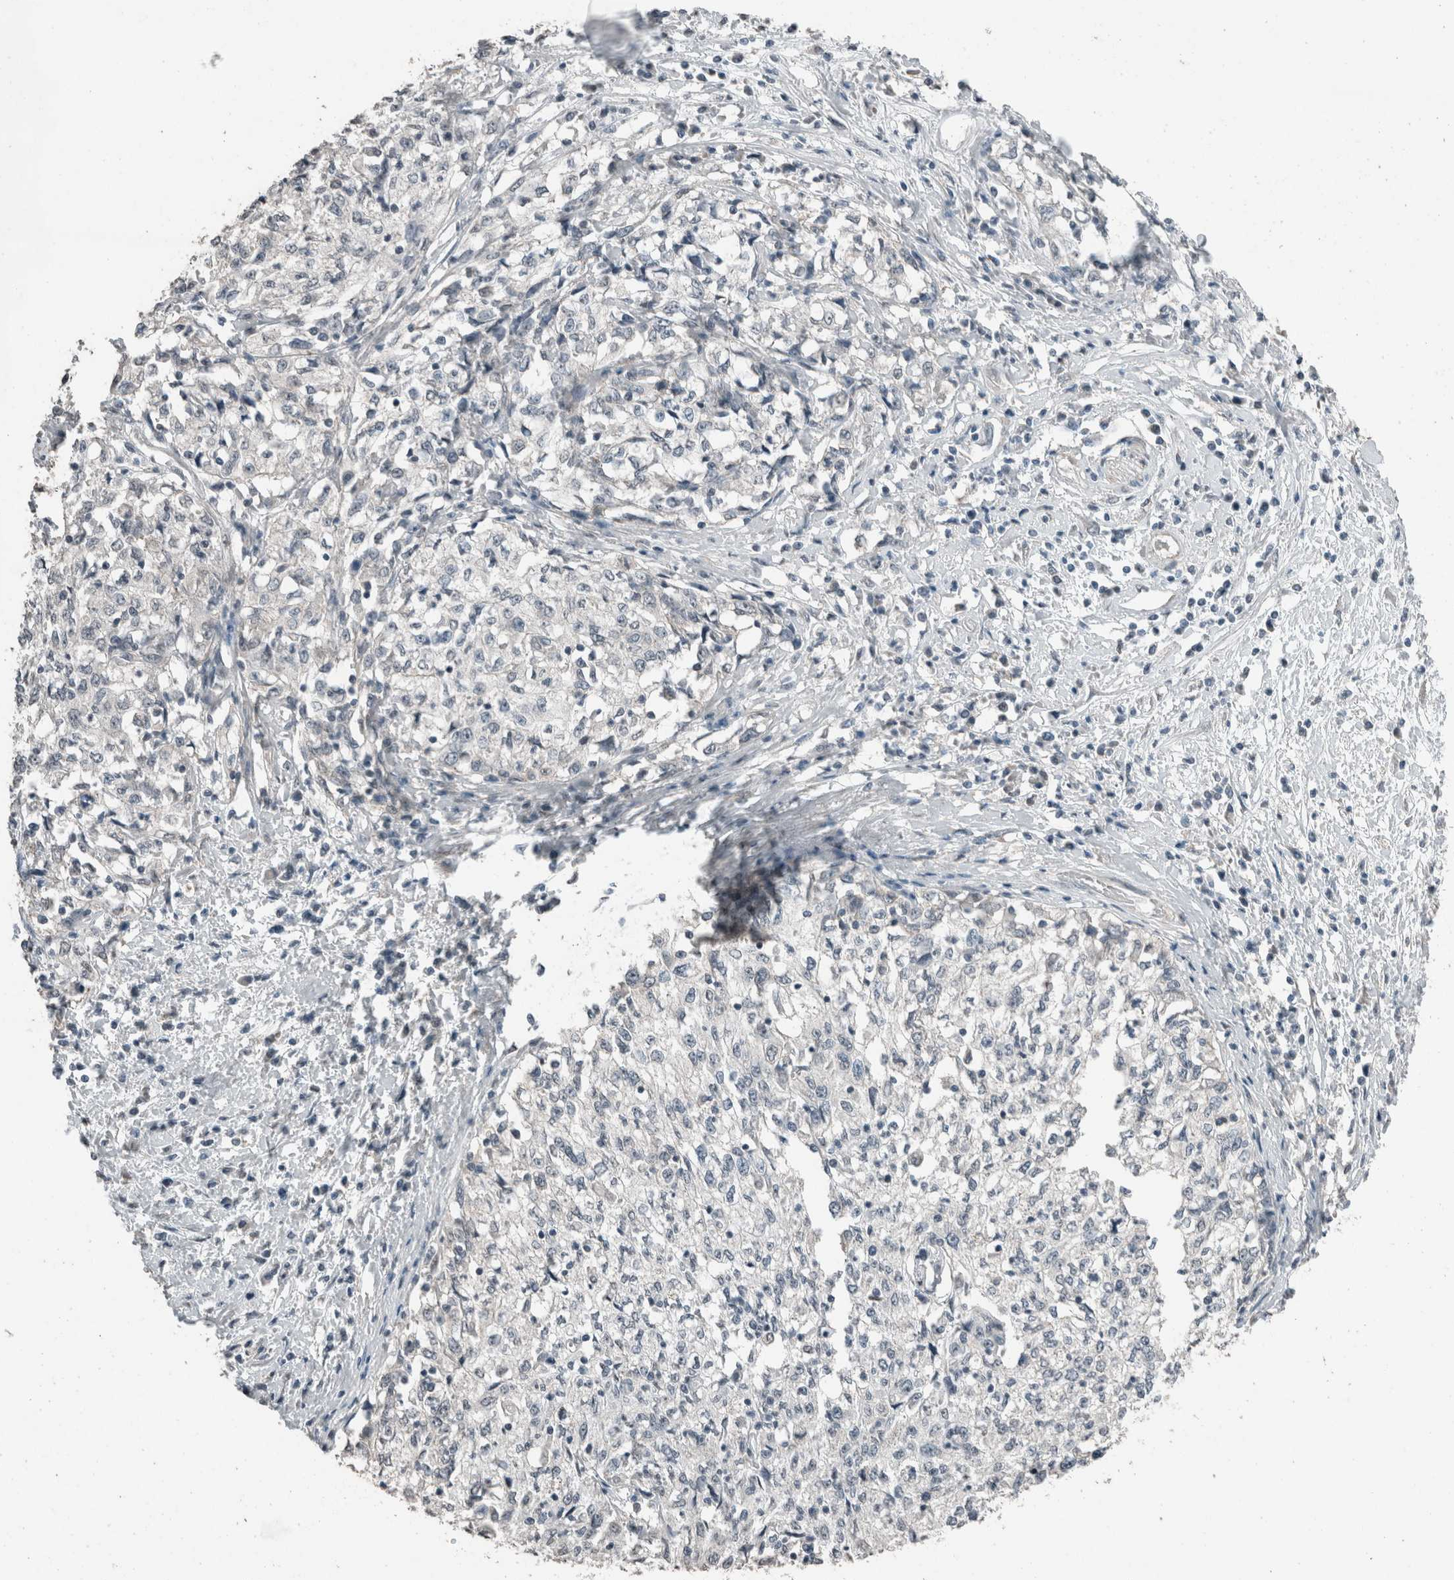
{"staining": {"intensity": "negative", "quantity": "none", "location": "none"}, "tissue": "cervical cancer", "cell_type": "Tumor cells", "image_type": "cancer", "snomed": [{"axis": "morphology", "description": "Squamous cell carcinoma, NOS"}, {"axis": "topography", "description": "Cervix"}], "caption": "This is an IHC image of cervical cancer. There is no staining in tumor cells.", "gene": "ACVR2B", "patient": {"sex": "female", "age": 57}}